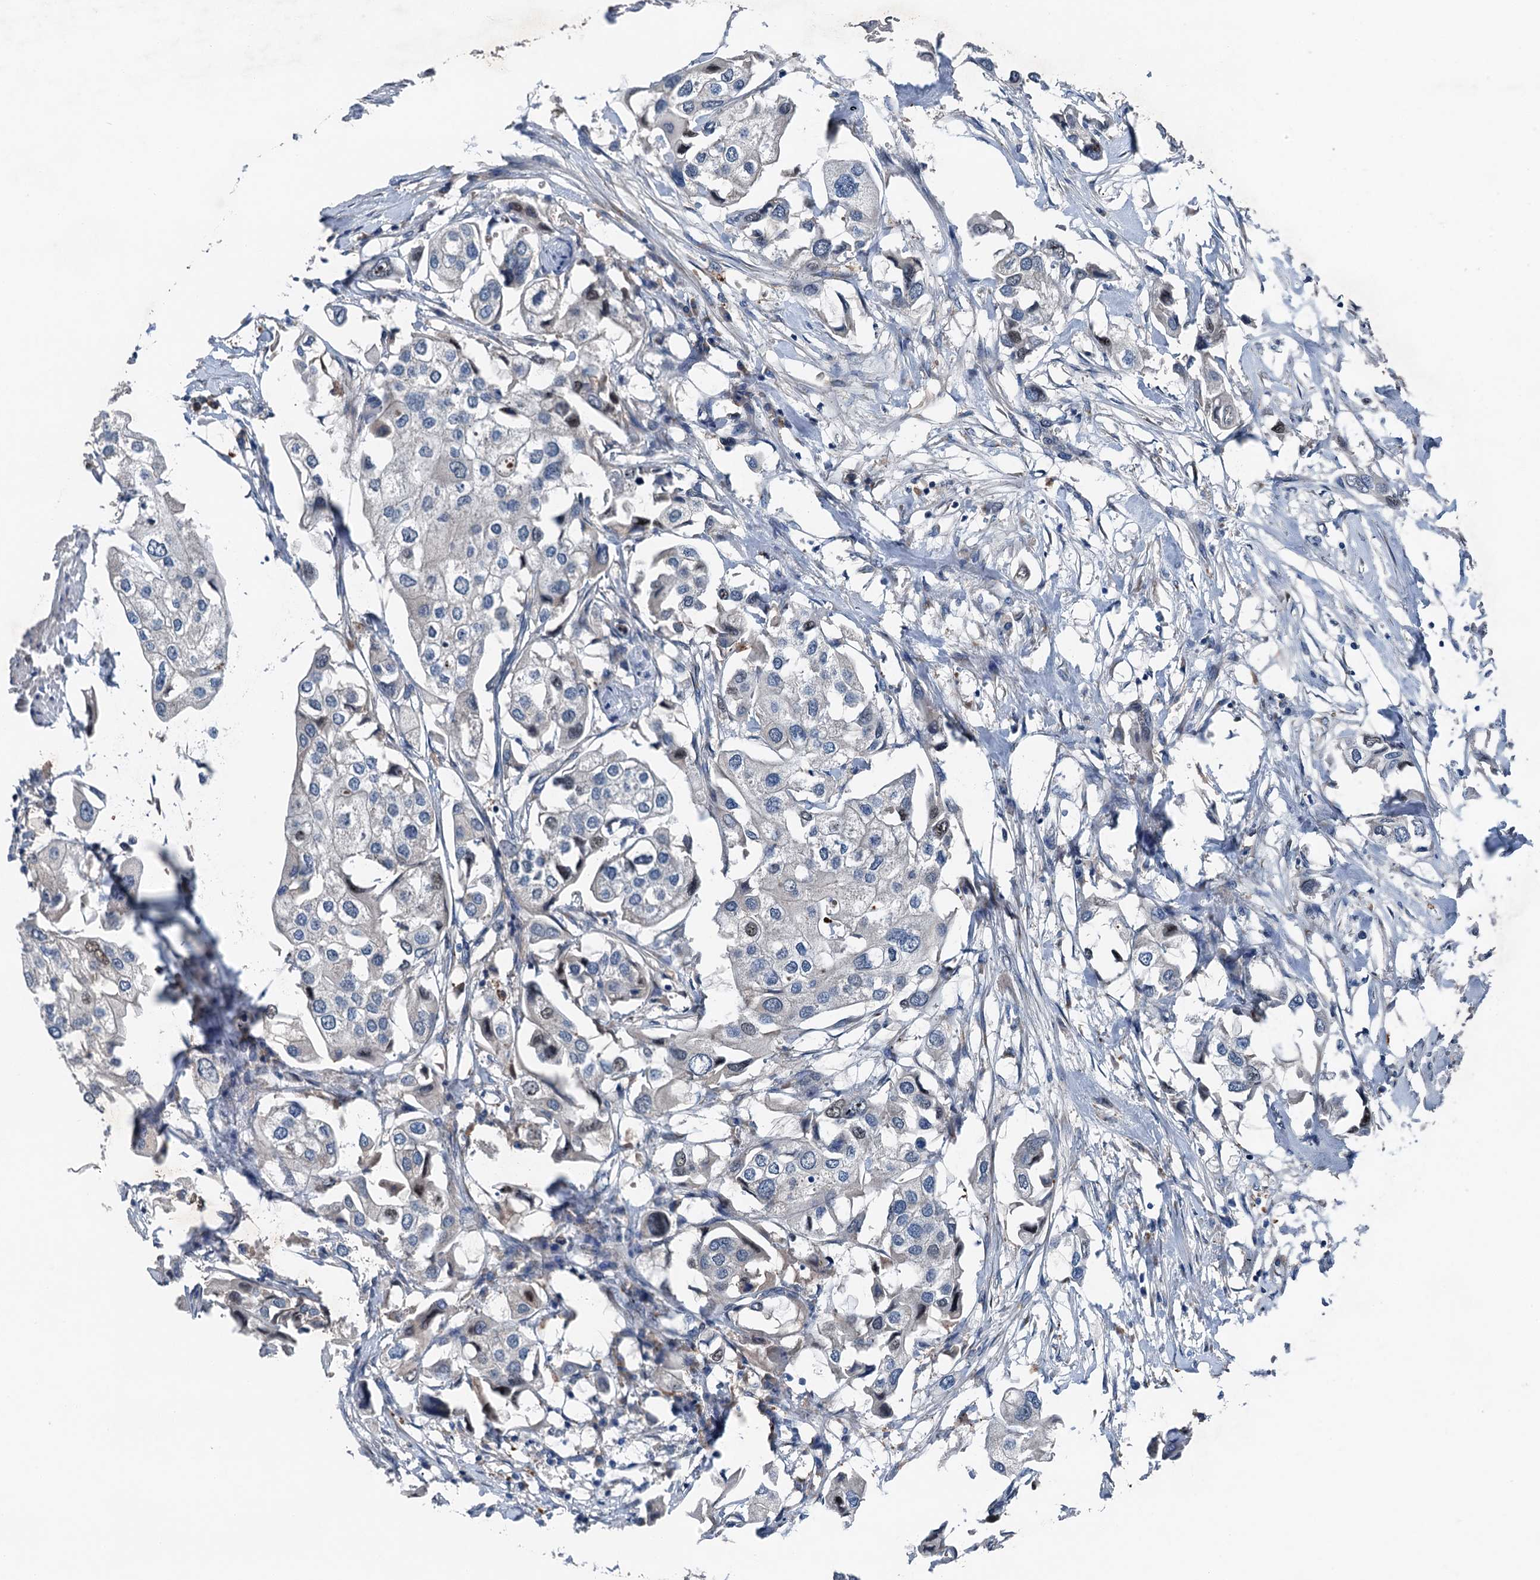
{"staining": {"intensity": "negative", "quantity": "none", "location": "none"}, "tissue": "urothelial cancer", "cell_type": "Tumor cells", "image_type": "cancer", "snomed": [{"axis": "morphology", "description": "Urothelial carcinoma, High grade"}, {"axis": "topography", "description": "Urinary bladder"}], "caption": "Human urothelial cancer stained for a protein using immunohistochemistry exhibits no staining in tumor cells.", "gene": "SLC2A10", "patient": {"sex": "male", "age": 64}}